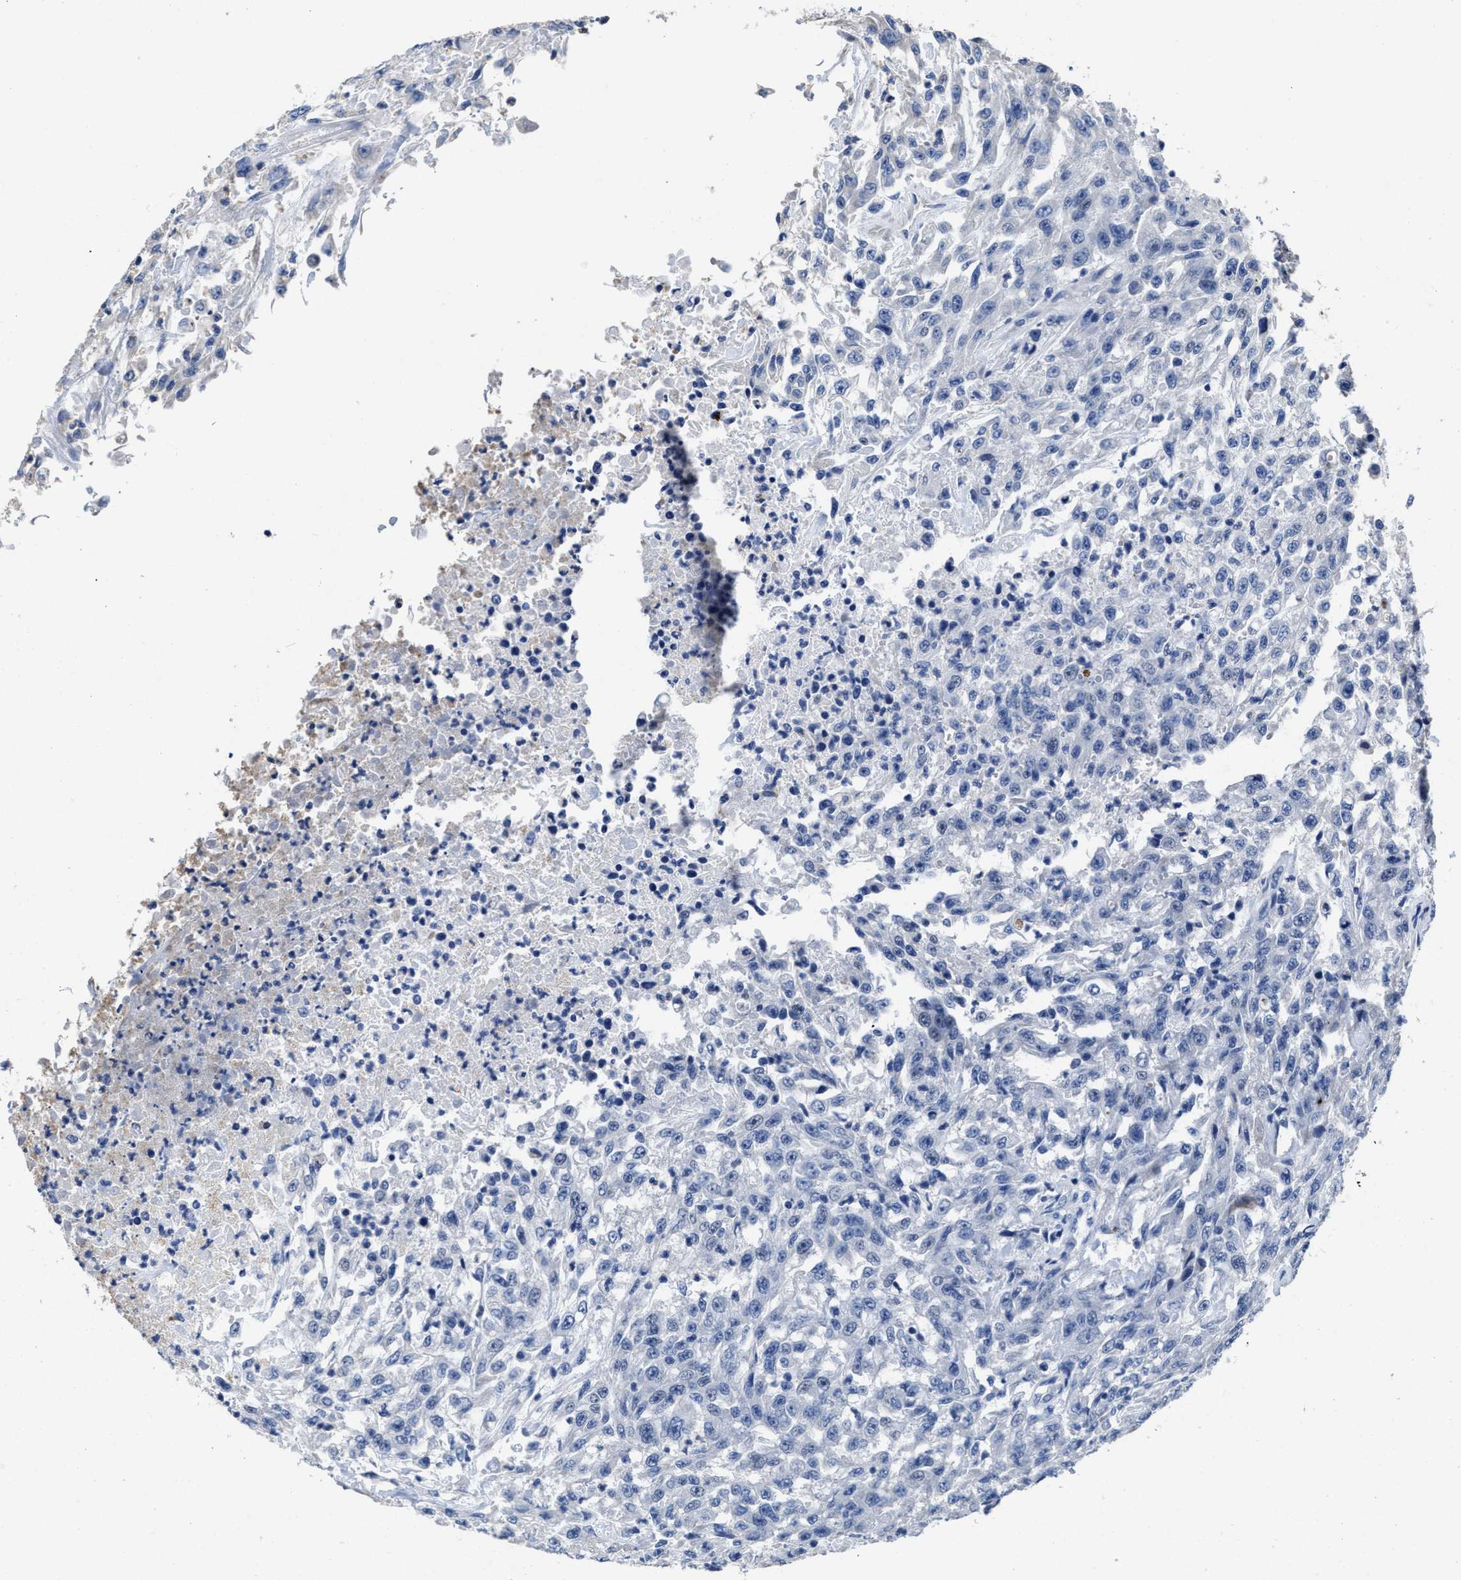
{"staining": {"intensity": "negative", "quantity": "none", "location": "none"}, "tissue": "urothelial cancer", "cell_type": "Tumor cells", "image_type": "cancer", "snomed": [{"axis": "morphology", "description": "Urothelial carcinoma, High grade"}, {"axis": "topography", "description": "Urinary bladder"}], "caption": "There is no significant expression in tumor cells of high-grade urothelial carcinoma.", "gene": "HOOK1", "patient": {"sex": "male", "age": 46}}